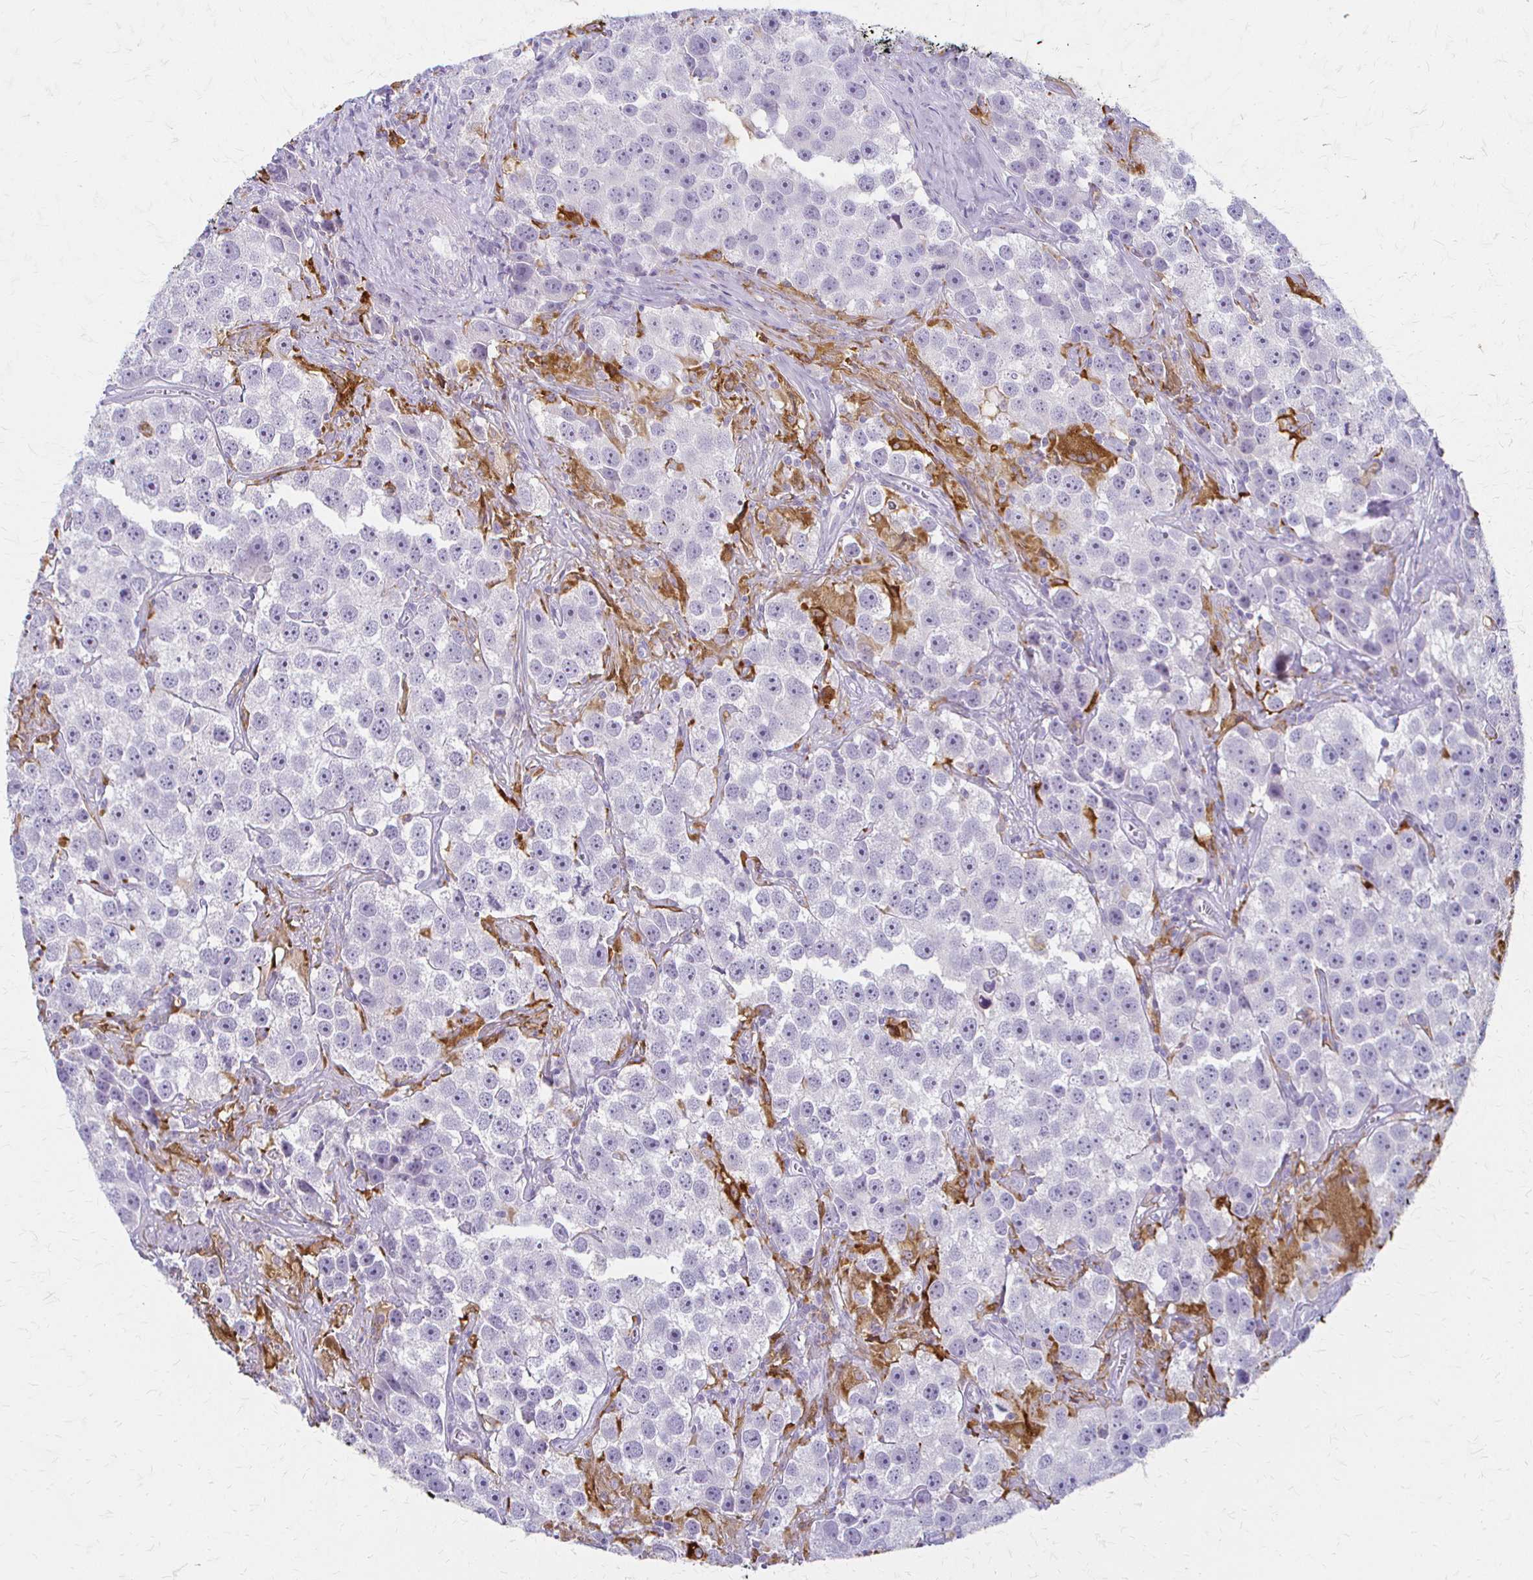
{"staining": {"intensity": "negative", "quantity": "none", "location": "none"}, "tissue": "testis cancer", "cell_type": "Tumor cells", "image_type": "cancer", "snomed": [{"axis": "morphology", "description": "Seminoma, NOS"}, {"axis": "topography", "description": "Testis"}], "caption": "The micrograph reveals no significant expression in tumor cells of testis cancer (seminoma). Brightfield microscopy of immunohistochemistry (IHC) stained with DAB (3,3'-diaminobenzidine) (brown) and hematoxylin (blue), captured at high magnification.", "gene": "ACP5", "patient": {"sex": "male", "age": 49}}